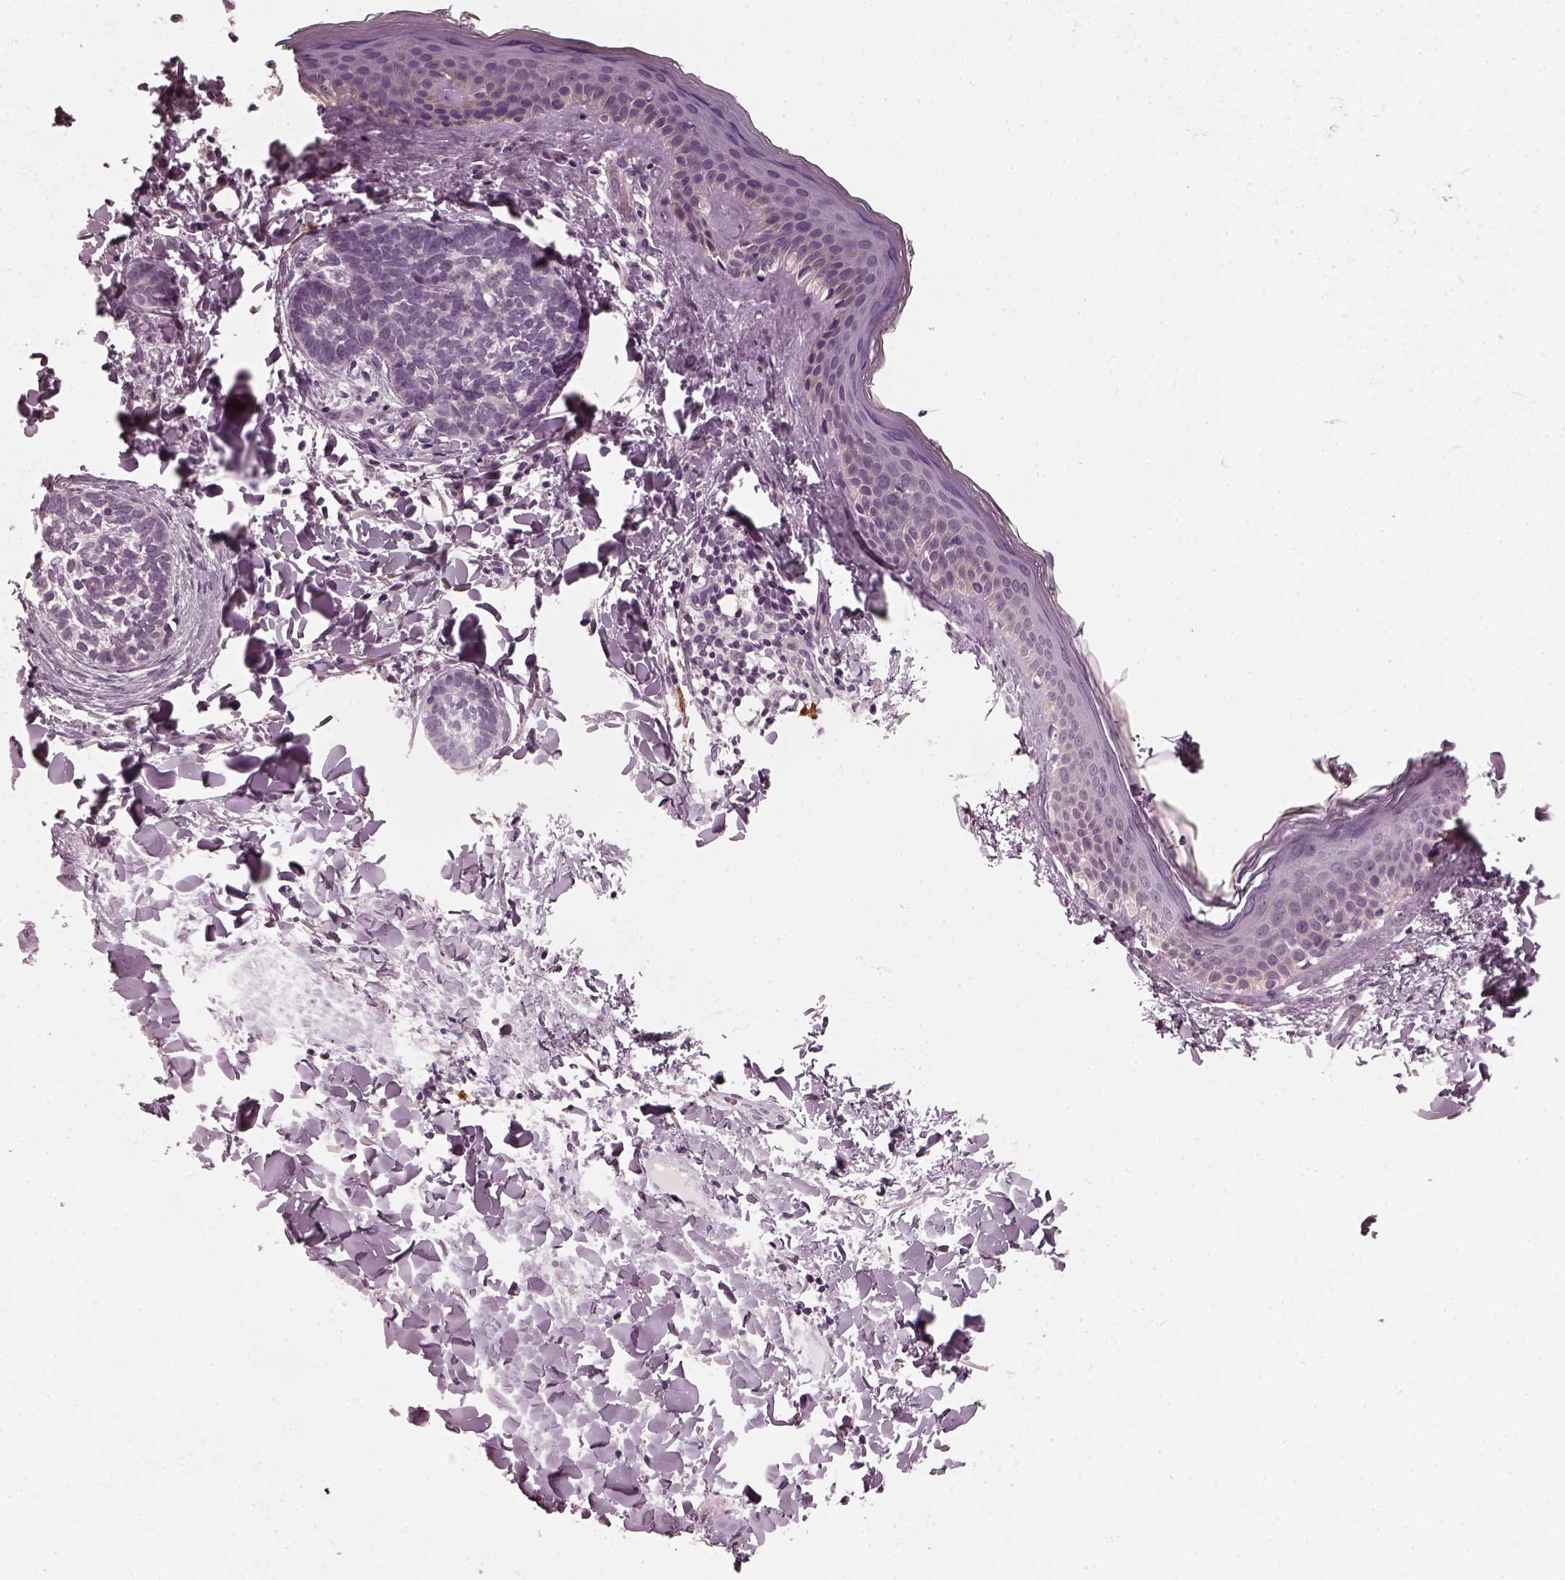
{"staining": {"intensity": "negative", "quantity": "none", "location": "none"}, "tissue": "skin cancer", "cell_type": "Tumor cells", "image_type": "cancer", "snomed": [{"axis": "morphology", "description": "Normal tissue, NOS"}, {"axis": "morphology", "description": "Basal cell carcinoma"}, {"axis": "topography", "description": "Skin"}], "caption": "The histopathology image exhibits no significant staining in tumor cells of skin basal cell carcinoma. (DAB (3,3'-diaminobenzidine) IHC, high magnification).", "gene": "CHIT1", "patient": {"sex": "male", "age": 46}}